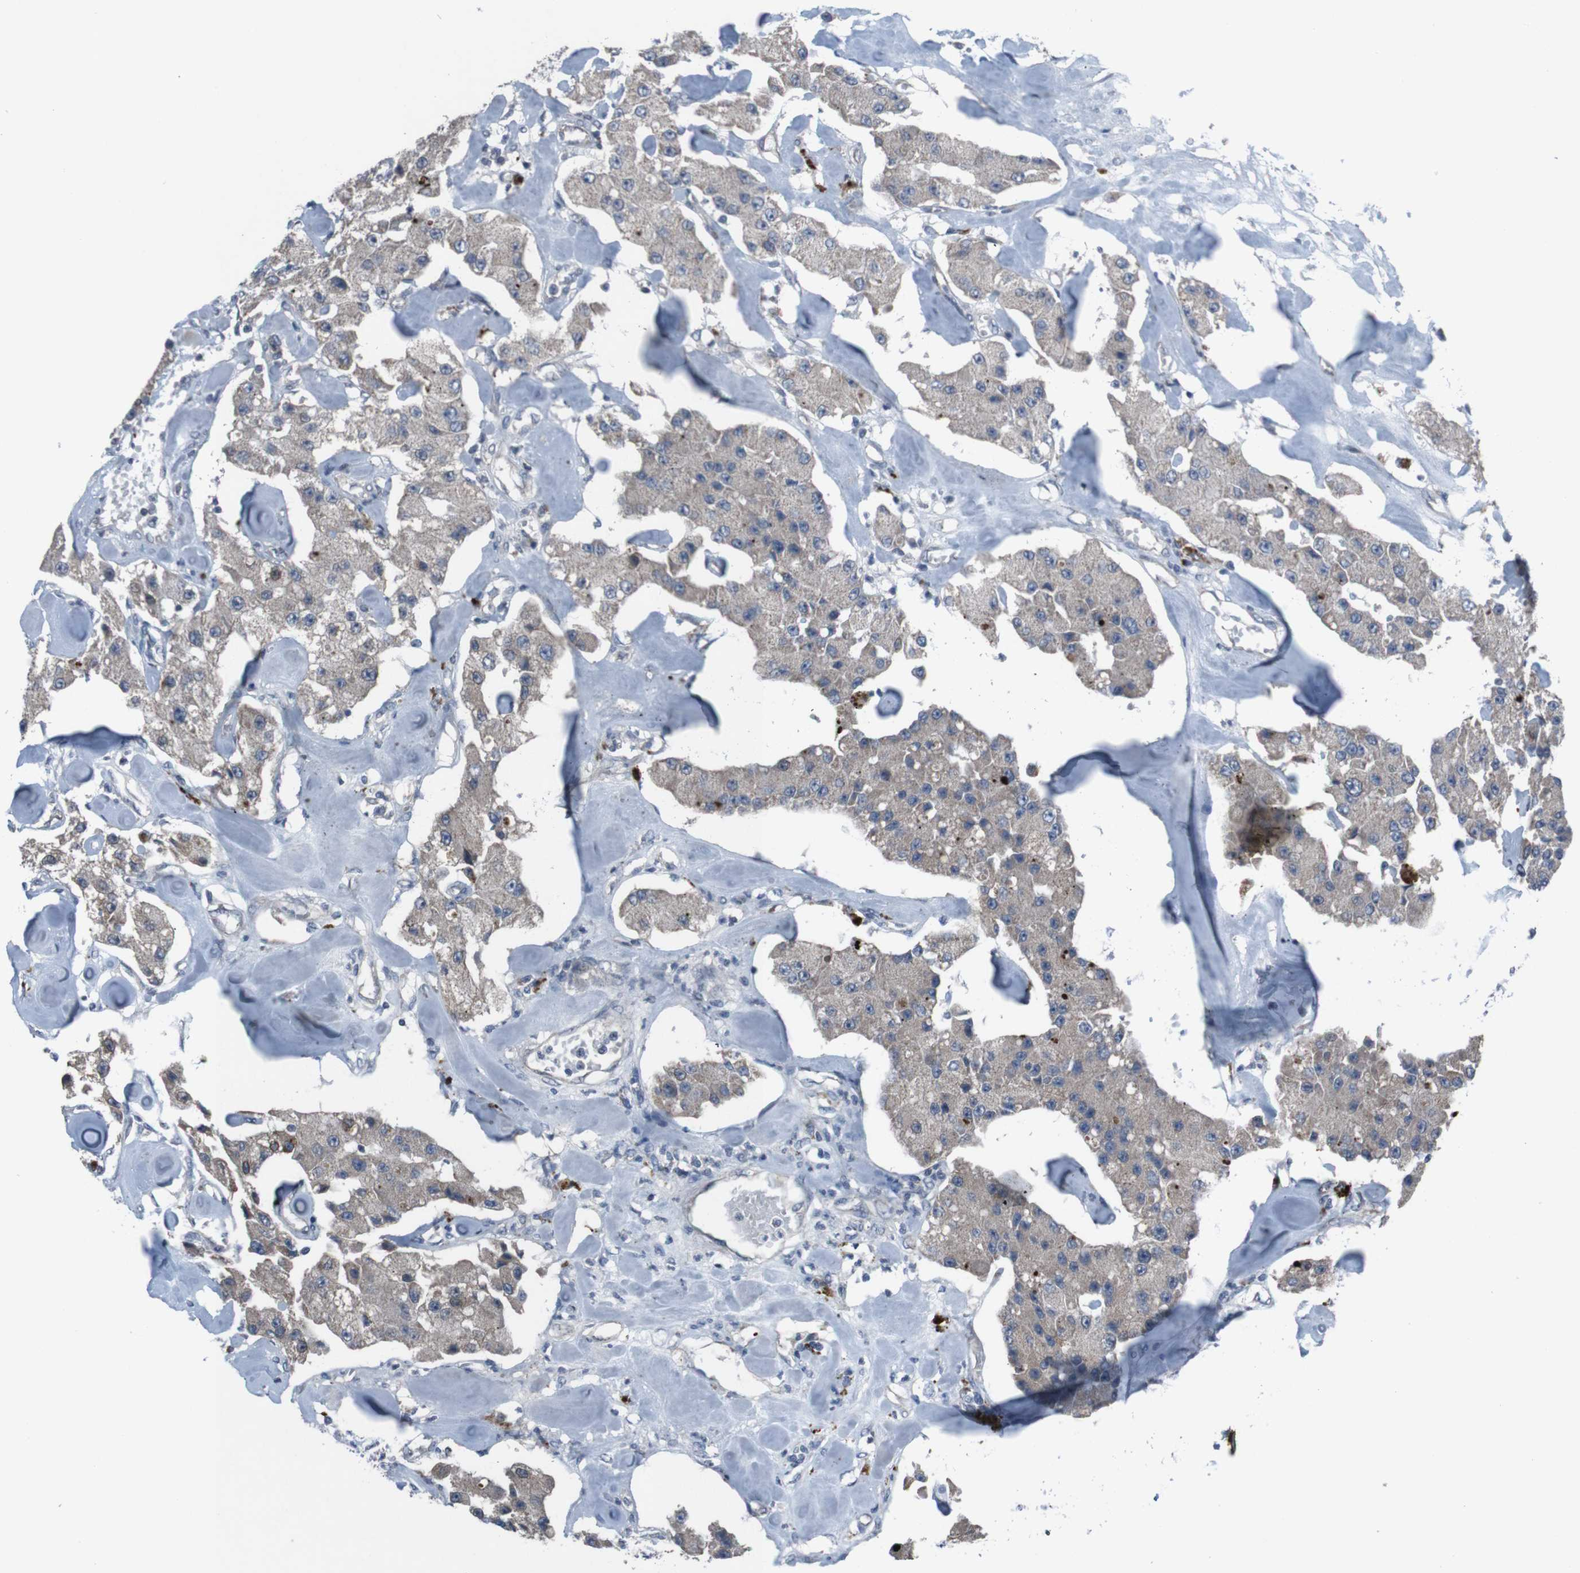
{"staining": {"intensity": "weak", "quantity": ">75%", "location": "cytoplasmic/membranous"}, "tissue": "carcinoid", "cell_type": "Tumor cells", "image_type": "cancer", "snomed": [{"axis": "morphology", "description": "Carcinoid, malignant, NOS"}, {"axis": "topography", "description": "Pancreas"}], "caption": "Immunohistochemical staining of carcinoid (malignant) demonstrates low levels of weak cytoplasmic/membranous protein positivity in approximately >75% of tumor cells.", "gene": "EFNA5", "patient": {"sex": "male", "age": 41}}